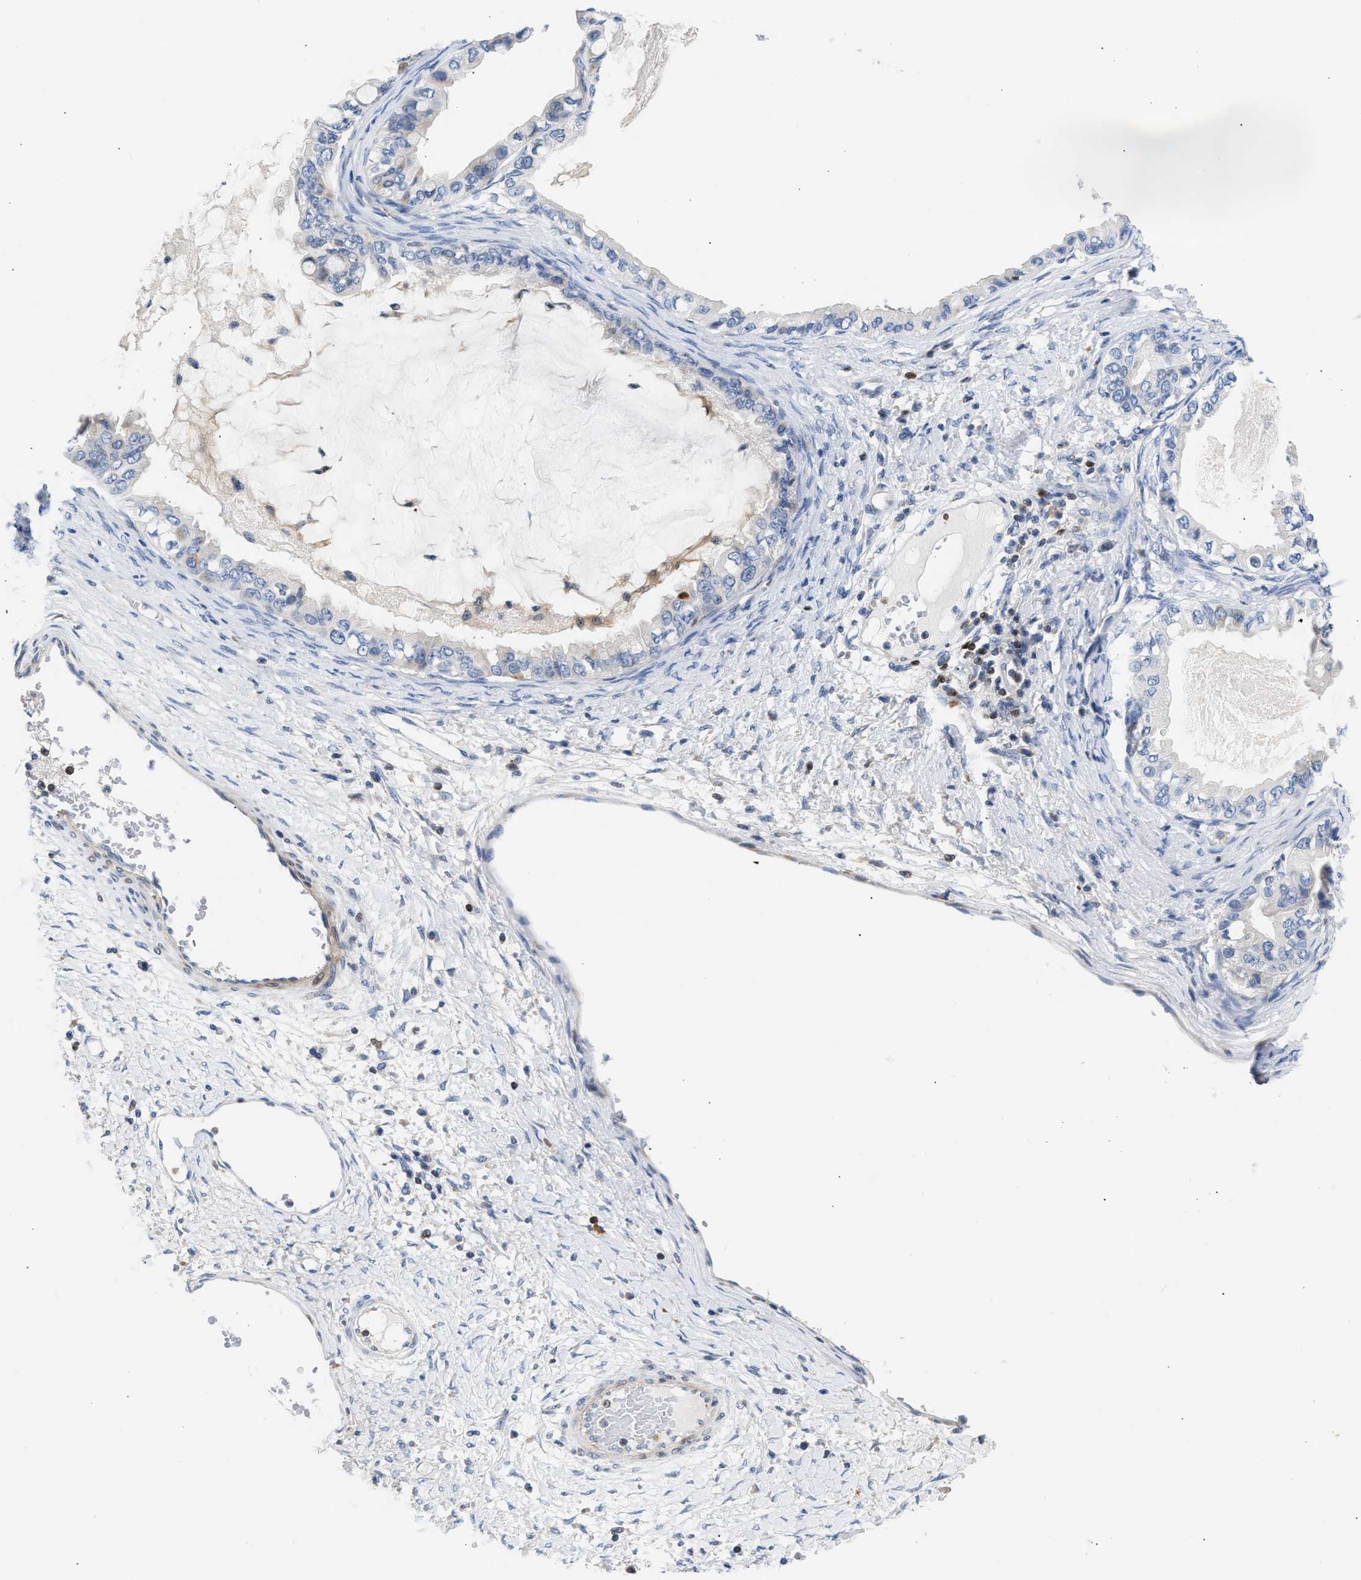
{"staining": {"intensity": "negative", "quantity": "none", "location": "none"}, "tissue": "ovarian cancer", "cell_type": "Tumor cells", "image_type": "cancer", "snomed": [{"axis": "morphology", "description": "Cystadenocarcinoma, mucinous, NOS"}, {"axis": "topography", "description": "Ovary"}], "caption": "A photomicrograph of ovarian cancer (mucinous cystadenocarcinoma) stained for a protein demonstrates no brown staining in tumor cells.", "gene": "SLIT2", "patient": {"sex": "female", "age": 80}}